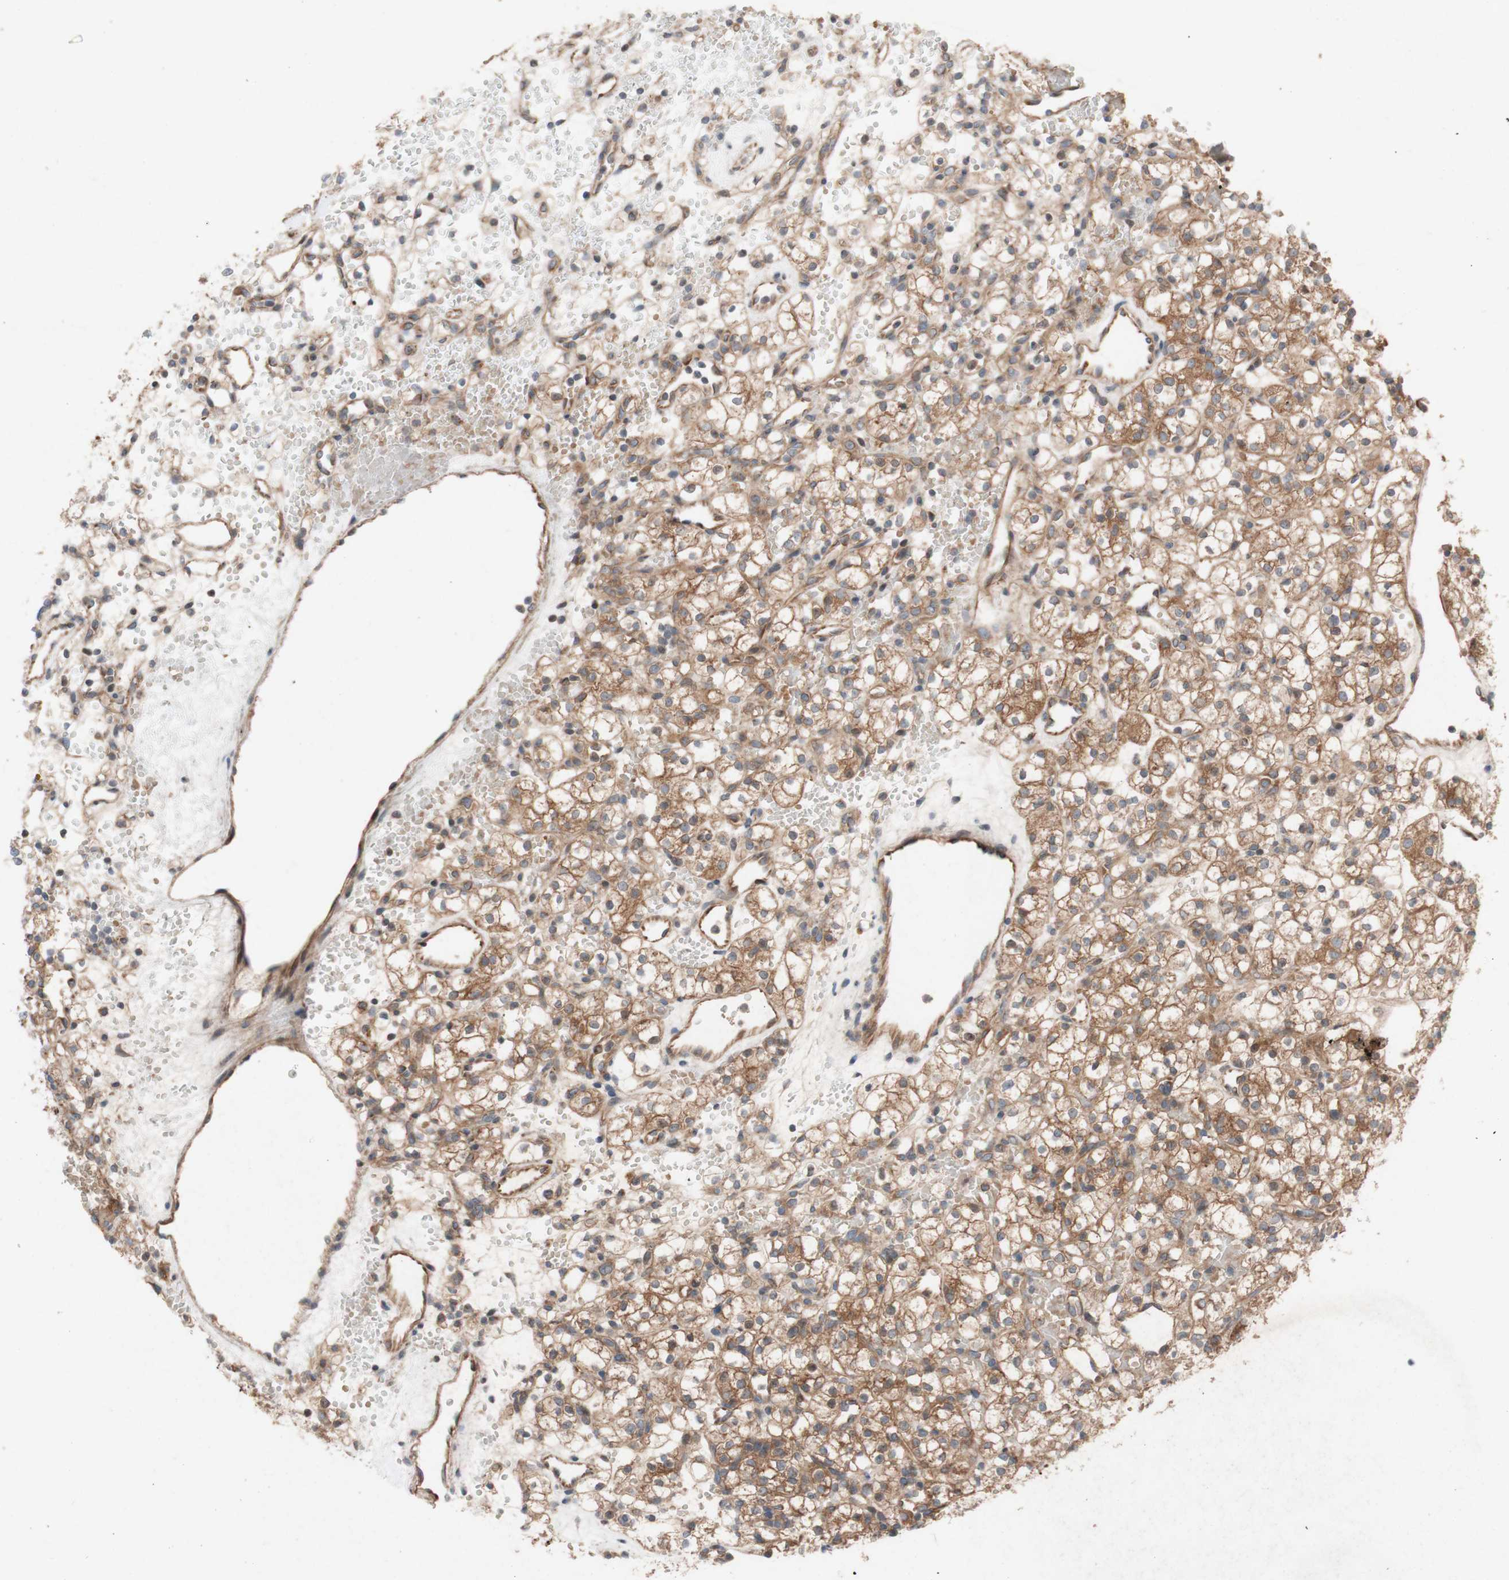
{"staining": {"intensity": "moderate", "quantity": ">75%", "location": "cytoplasmic/membranous"}, "tissue": "renal cancer", "cell_type": "Tumor cells", "image_type": "cancer", "snomed": [{"axis": "morphology", "description": "Adenocarcinoma, NOS"}, {"axis": "topography", "description": "Kidney"}], "caption": "Immunohistochemistry photomicrograph of renal cancer stained for a protein (brown), which shows medium levels of moderate cytoplasmic/membranous positivity in about >75% of tumor cells.", "gene": "TST", "patient": {"sex": "female", "age": 60}}